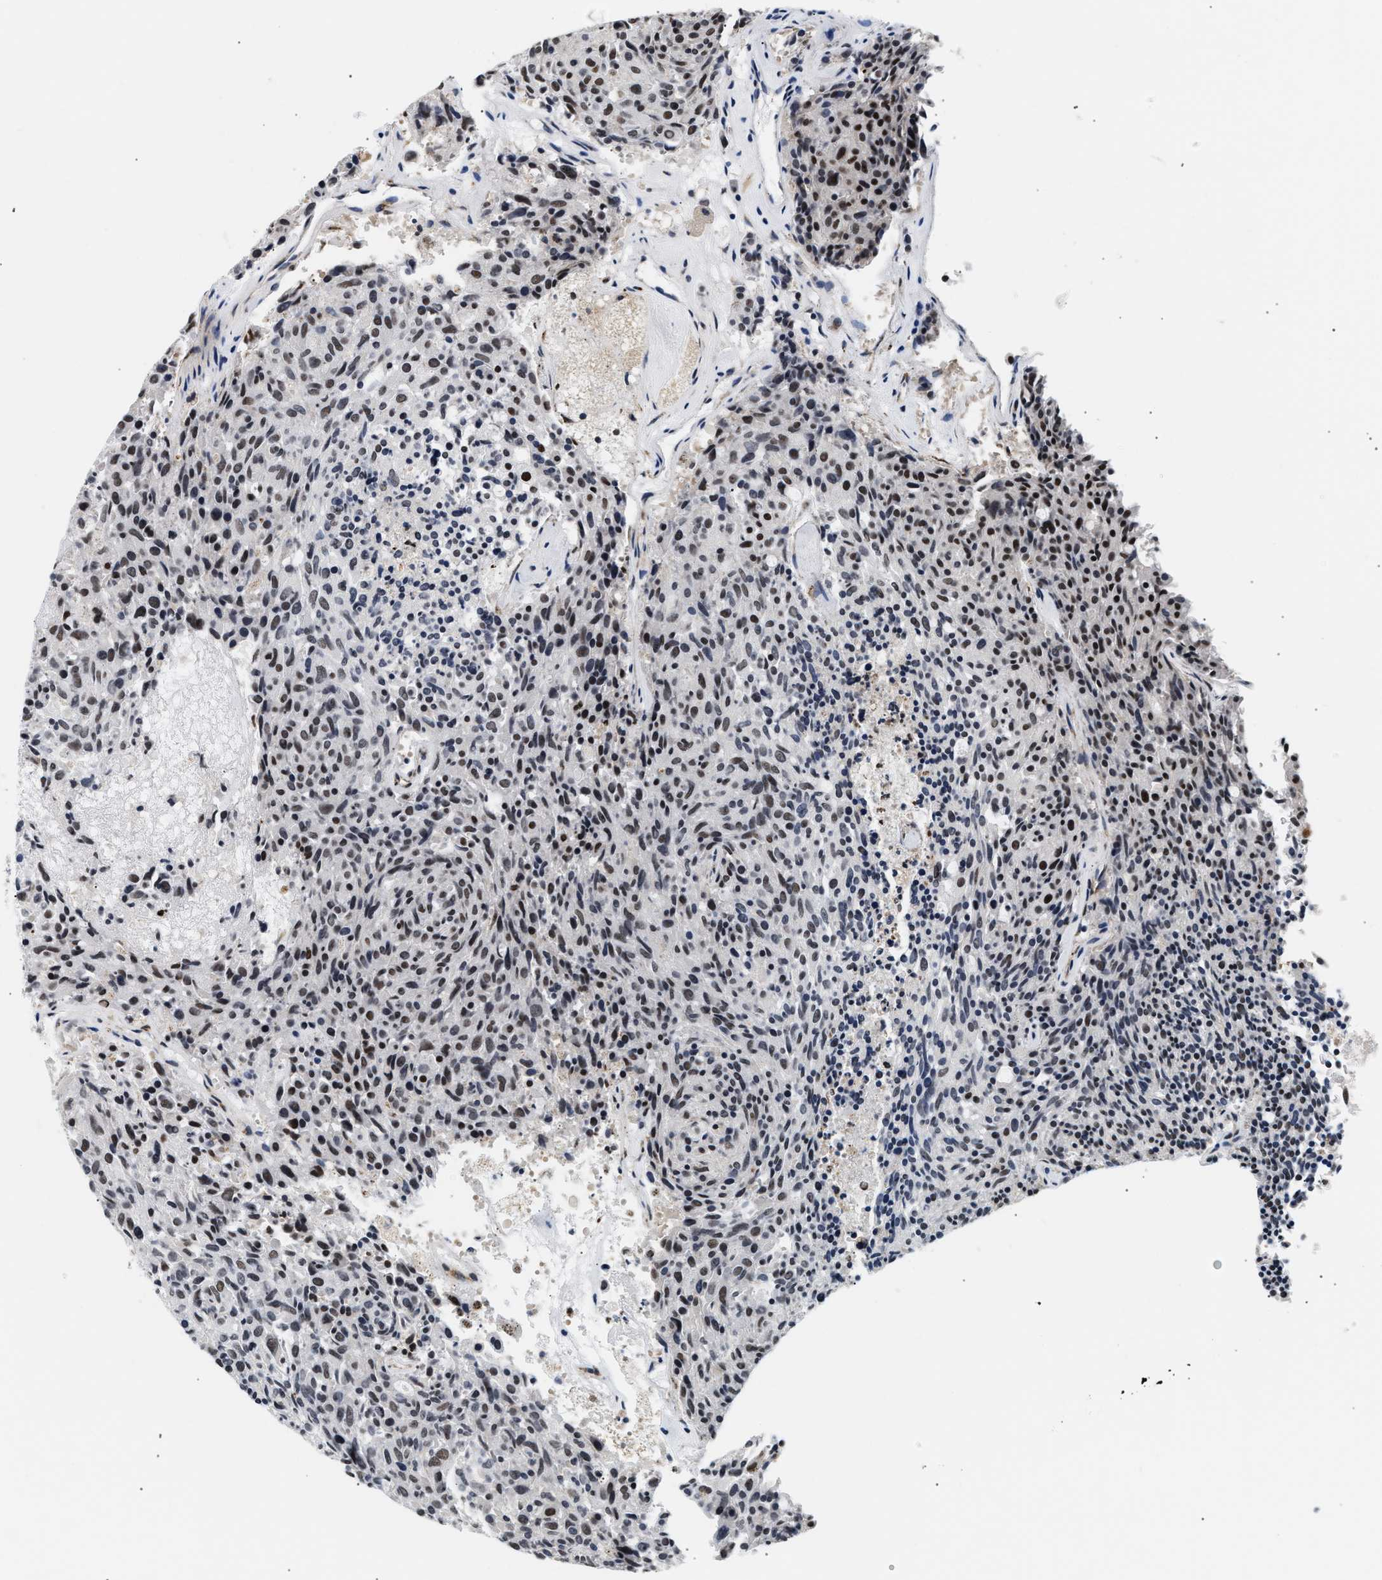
{"staining": {"intensity": "moderate", "quantity": "<25%", "location": "nuclear"}, "tissue": "carcinoid", "cell_type": "Tumor cells", "image_type": "cancer", "snomed": [{"axis": "morphology", "description": "Carcinoid, malignant, NOS"}, {"axis": "topography", "description": "Pancreas"}], "caption": "A brown stain labels moderate nuclear positivity of a protein in carcinoid (malignant) tumor cells.", "gene": "THOC1", "patient": {"sex": "female", "age": 54}}